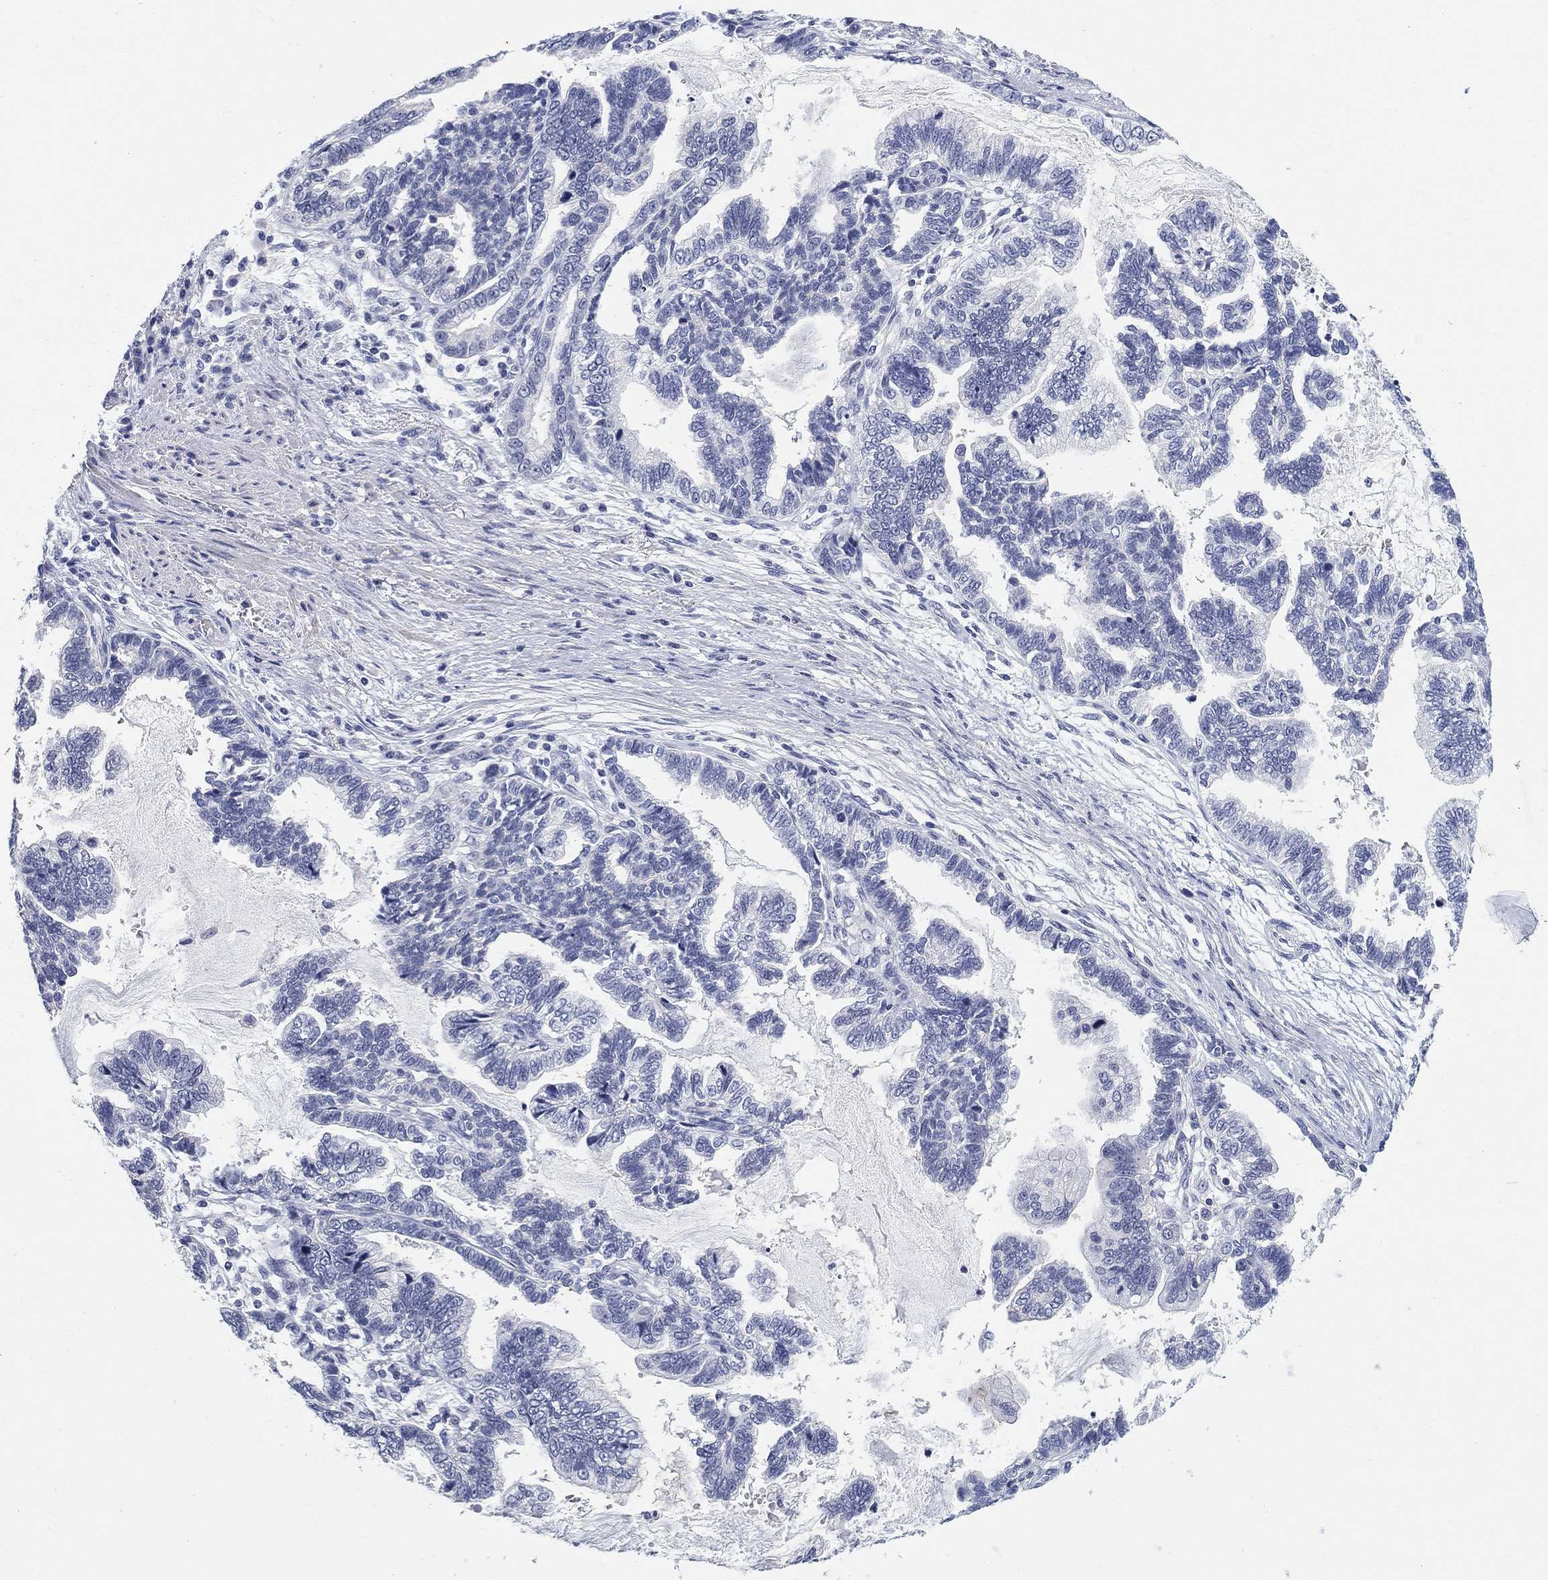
{"staining": {"intensity": "negative", "quantity": "none", "location": "none"}, "tissue": "stomach cancer", "cell_type": "Tumor cells", "image_type": "cancer", "snomed": [{"axis": "morphology", "description": "Adenocarcinoma, NOS"}, {"axis": "topography", "description": "Stomach"}], "caption": "A photomicrograph of human stomach cancer is negative for staining in tumor cells.", "gene": "CLUL1", "patient": {"sex": "male", "age": 83}}